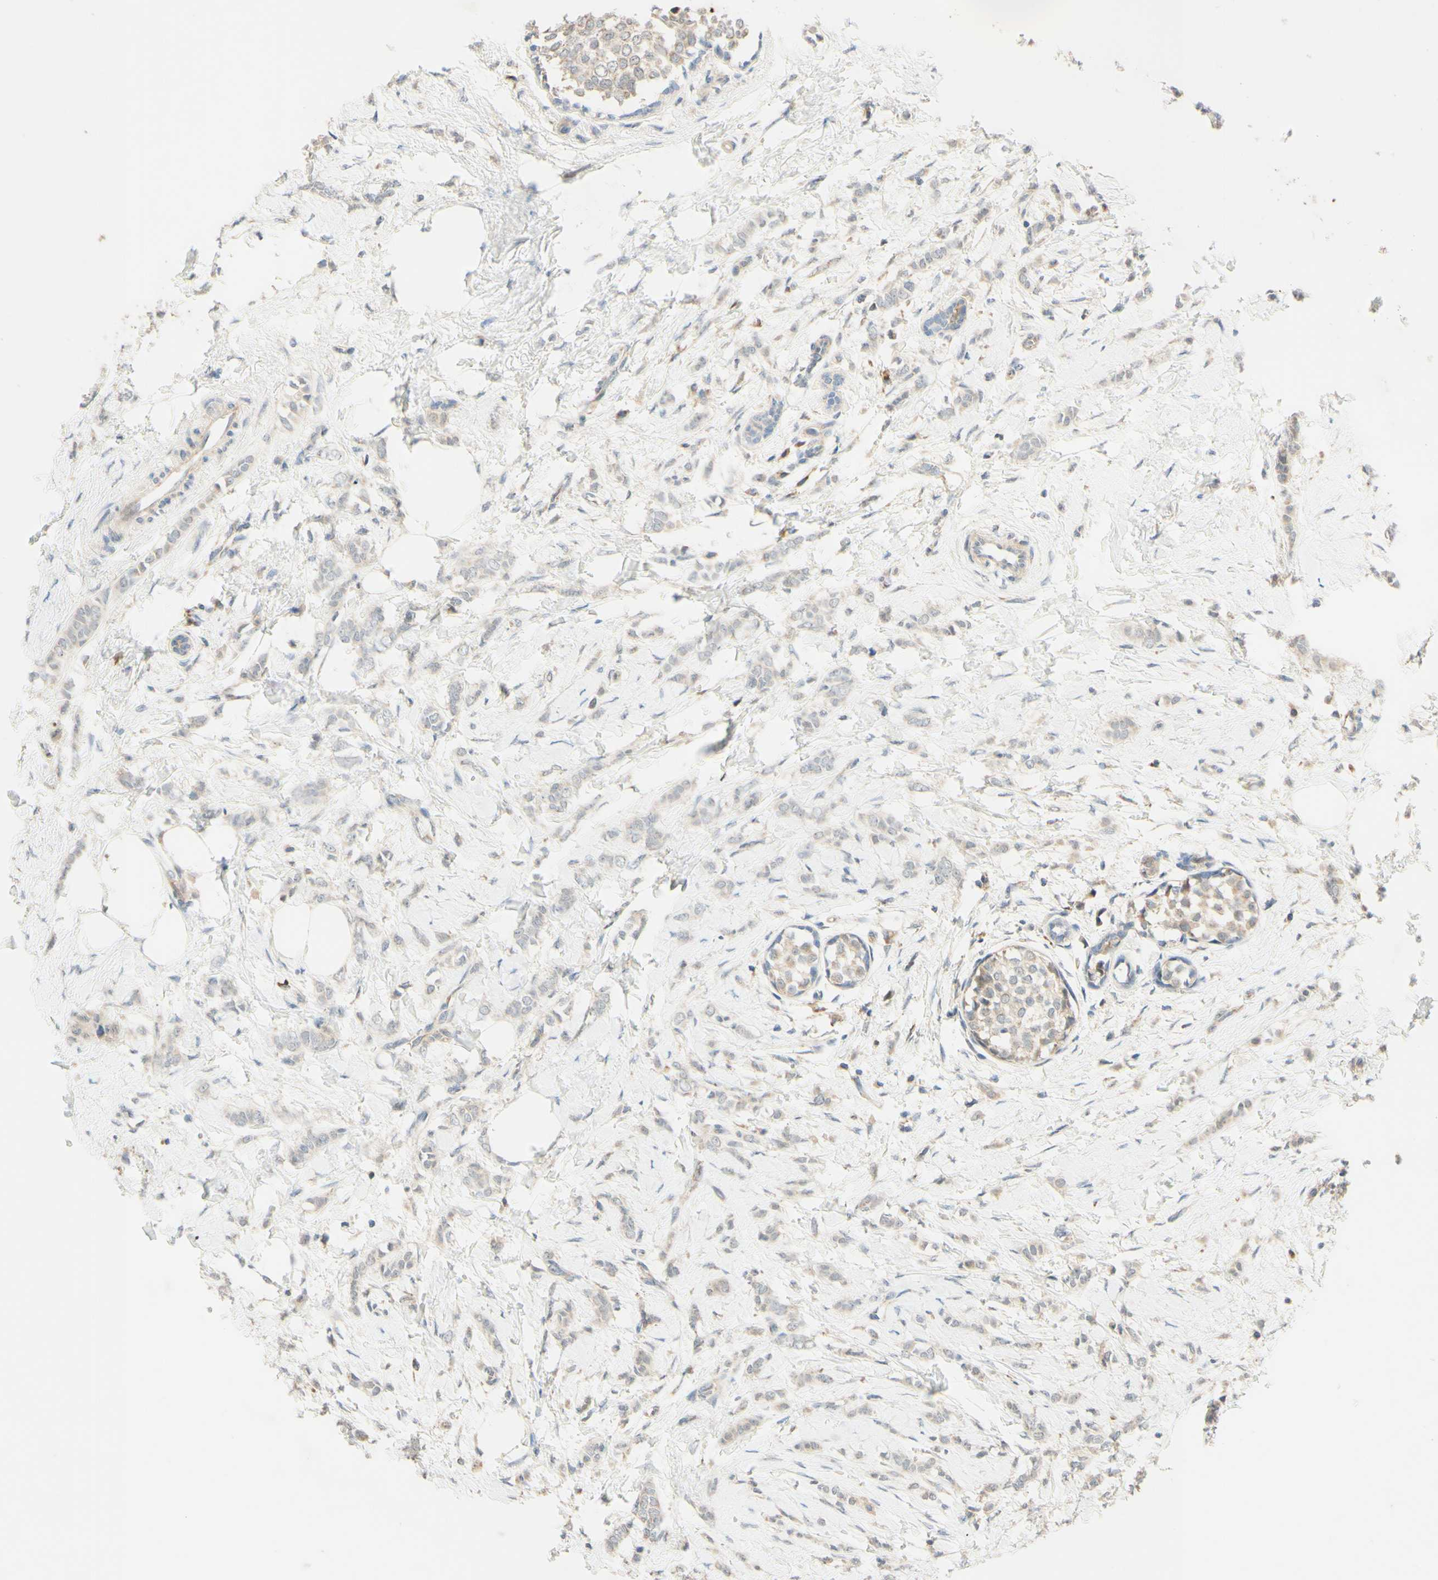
{"staining": {"intensity": "weak", "quantity": ">75%", "location": "cytoplasmic/membranous"}, "tissue": "breast cancer", "cell_type": "Tumor cells", "image_type": "cancer", "snomed": [{"axis": "morphology", "description": "Lobular carcinoma, in situ"}, {"axis": "morphology", "description": "Lobular carcinoma"}, {"axis": "topography", "description": "Breast"}], "caption": "Immunohistochemistry (IHC) photomicrograph of human breast cancer (lobular carcinoma in situ) stained for a protein (brown), which displays low levels of weak cytoplasmic/membranous staining in about >75% of tumor cells.", "gene": "GATA1", "patient": {"sex": "female", "age": 41}}